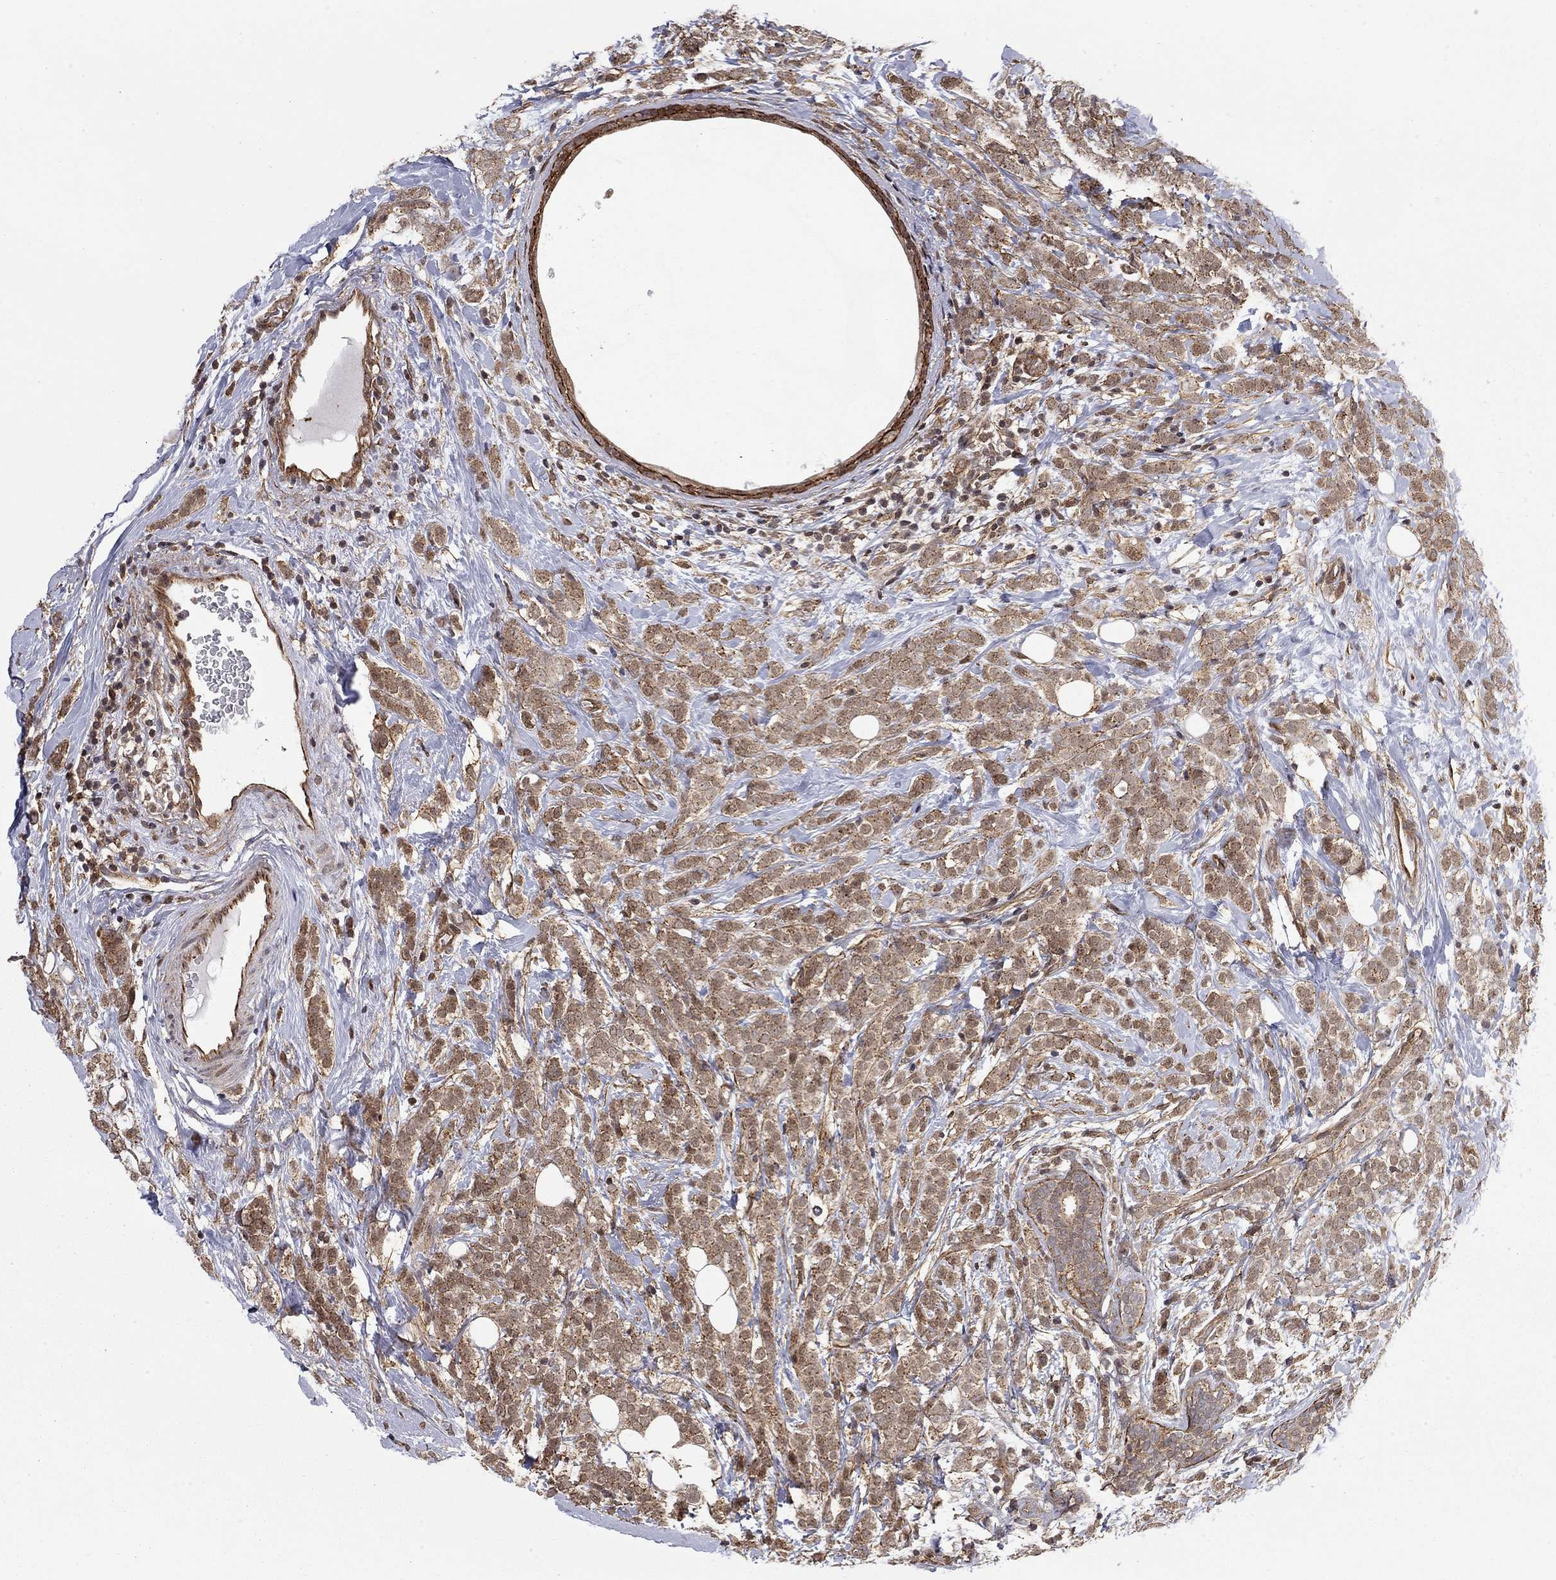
{"staining": {"intensity": "moderate", "quantity": ">75%", "location": "cytoplasmic/membranous"}, "tissue": "breast cancer", "cell_type": "Tumor cells", "image_type": "cancer", "snomed": [{"axis": "morphology", "description": "Lobular carcinoma"}, {"axis": "topography", "description": "Breast"}], "caption": "There is medium levels of moderate cytoplasmic/membranous staining in tumor cells of breast lobular carcinoma, as demonstrated by immunohistochemical staining (brown color).", "gene": "TDP1", "patient": {"sex": "female", "age": 49}}